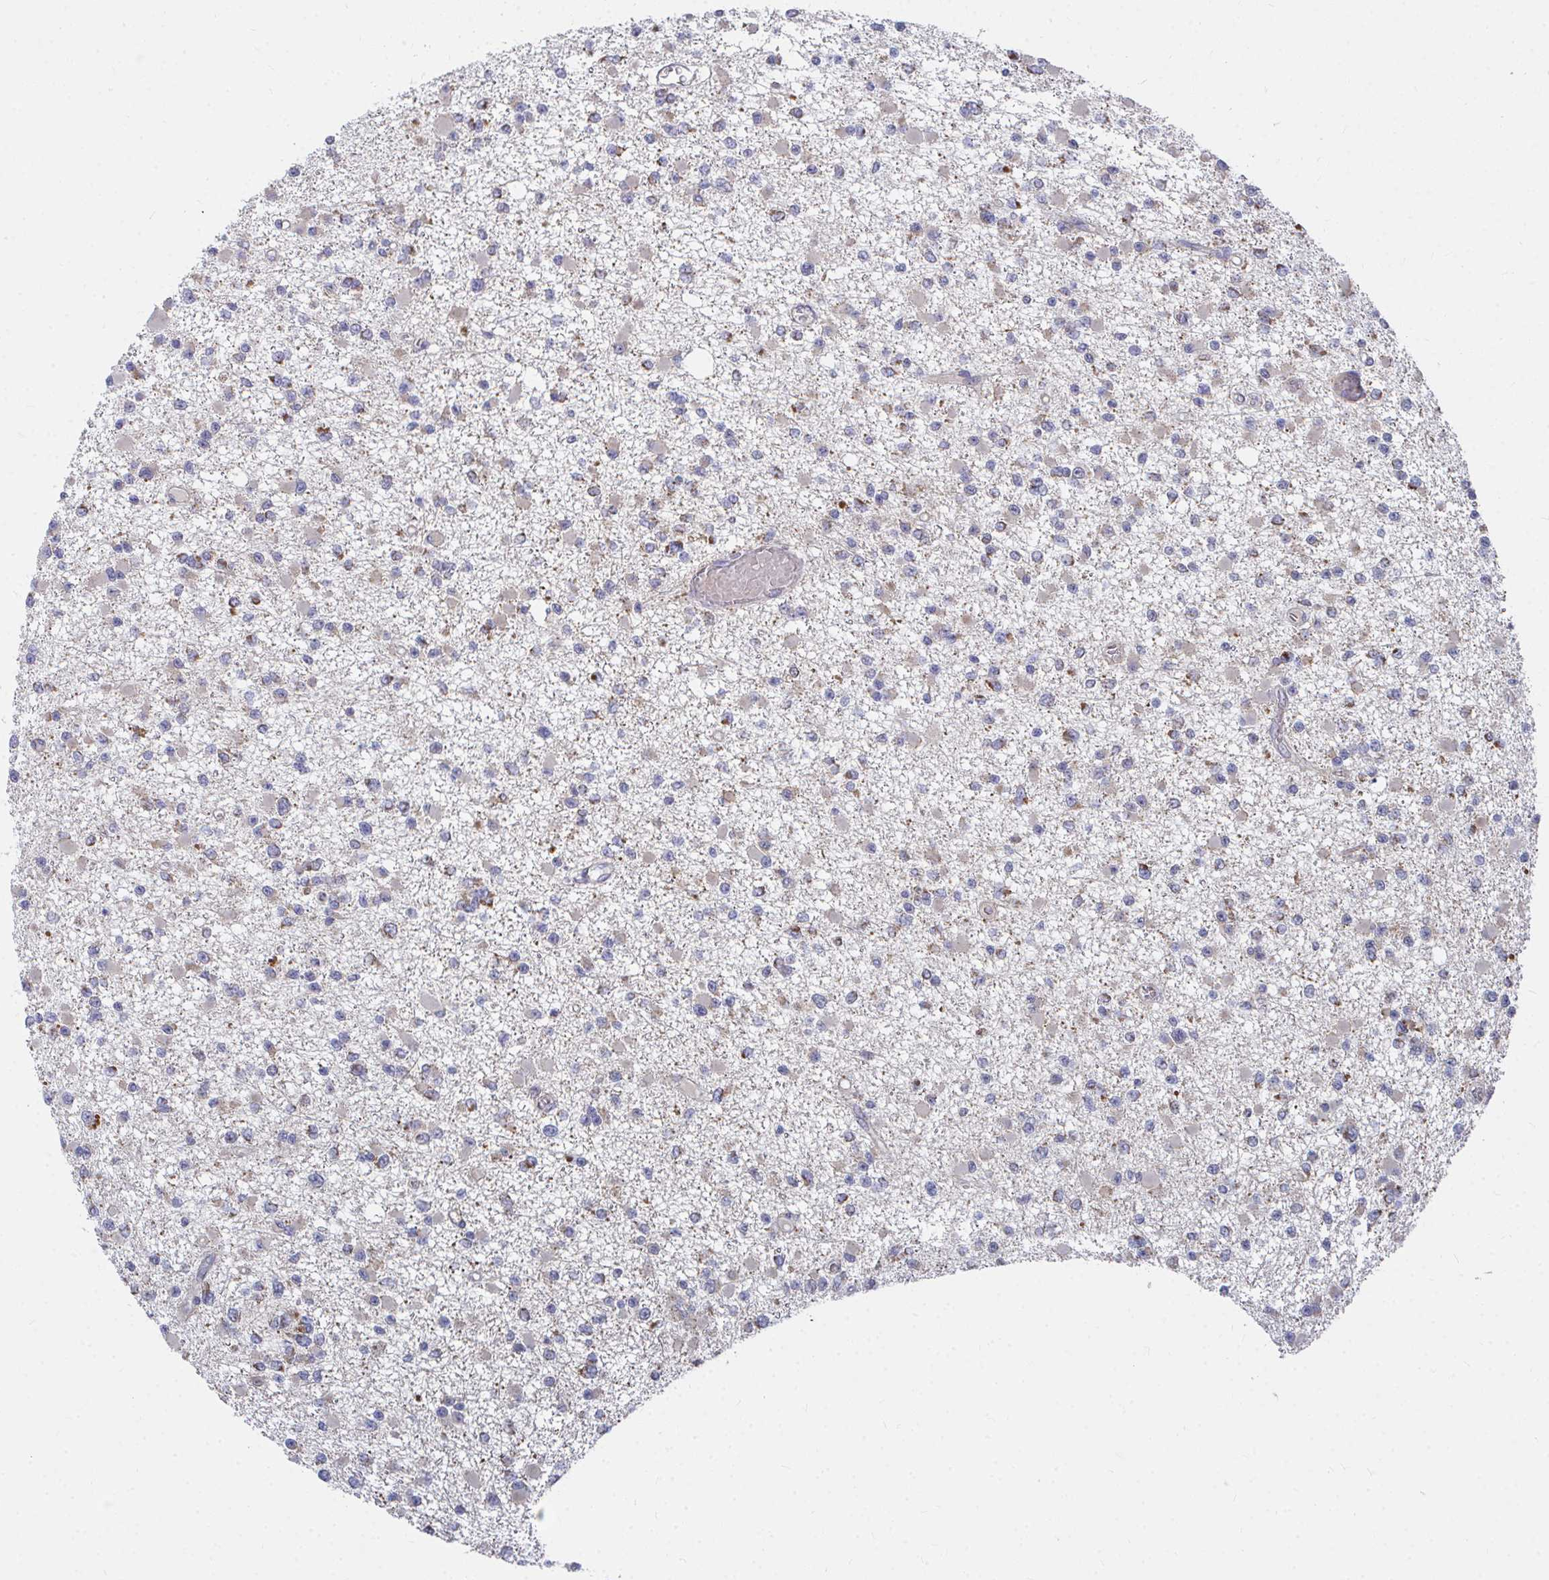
{"staining": {"intensity": "moderate", "quantity": "<25%", "location": "cytoplasmic/membranous"}, "tissue": "glioma", "cell_type": "Tumor cells", "image_type": "cancer", "snomed": [{"axis": "morphology", "description": "Glioma, malignant, Low grade"}, {"axis": "topography", "description": "Brain"}], "caption": "A photomicrograph of malignant low-grade glioma stained for a protein shows moderate cytoplasmic/membranous brown staining in tumor cells.", "gene": "PEX3", "patient": {"sex": "female", "age": 22}}